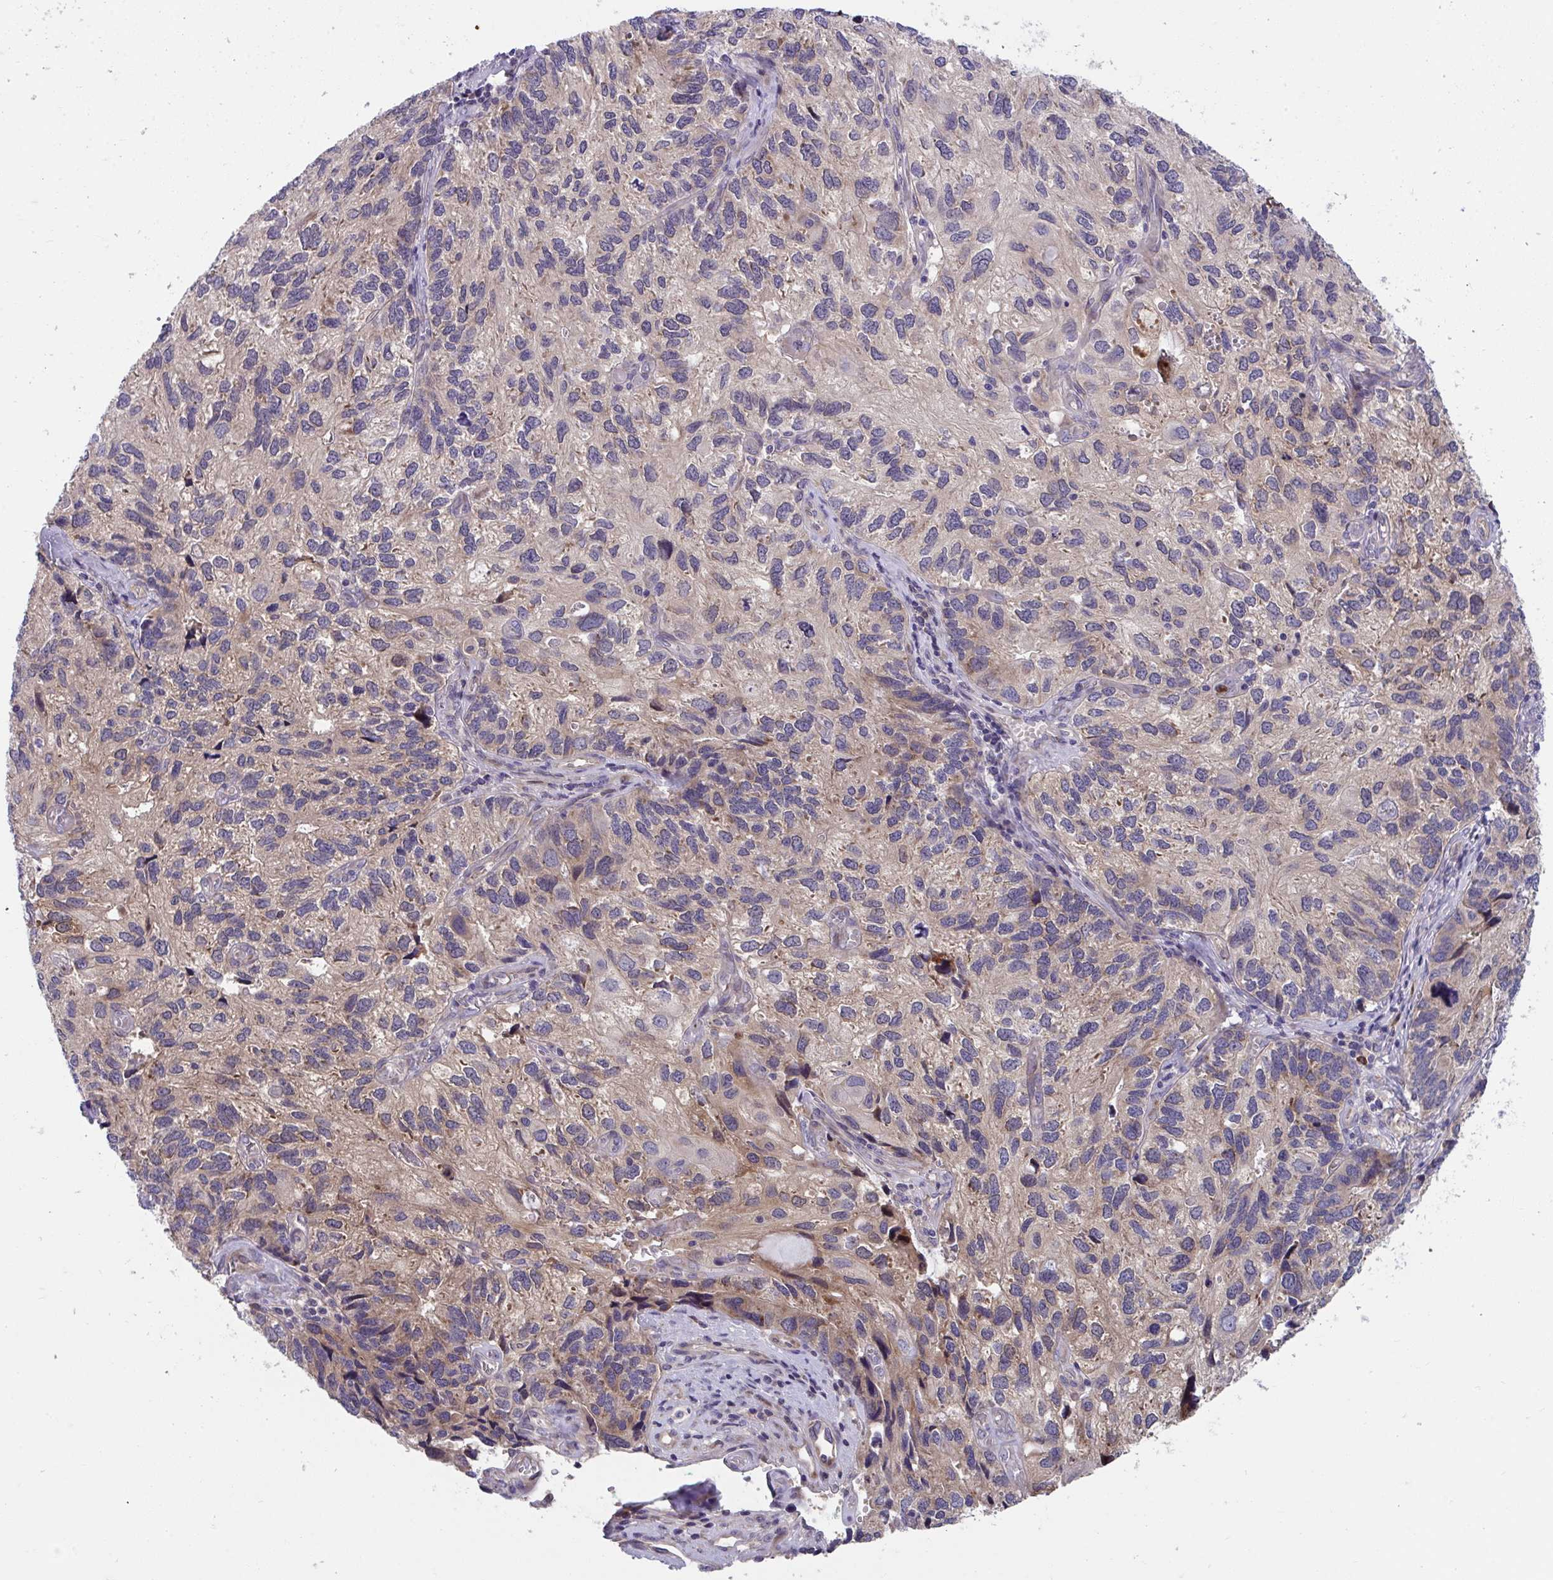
{"staining": {"intensity": "weak", "quantity": ">75%", "location": "cytoplasmic/membranous"}, "tissue": "endometrial cancer", "cell_type": "Tumor cells", "image_type": "cancer", "snomed": [{"axis": "morphology", "description": "Carcinoma, NOS"}, {"axis": "topography", "description": "Uterus"}], "caption": "High-magnification brightfield microscopy of endometrial carcinoma stained with DAB (3,3'-diaminobenzidine) (brown) and counterstained with hematoxylin (blue). tumor cells exhibit weak cytoplasmic/membranous expression is seen in about>75% of cells. The protein is stained brown, and the nuclei are stained in blue (DAB IHC with brightfield microscopy, high magnification).", "gene": "SUSD4", "patient": {"sex": "female", "age": 76}}